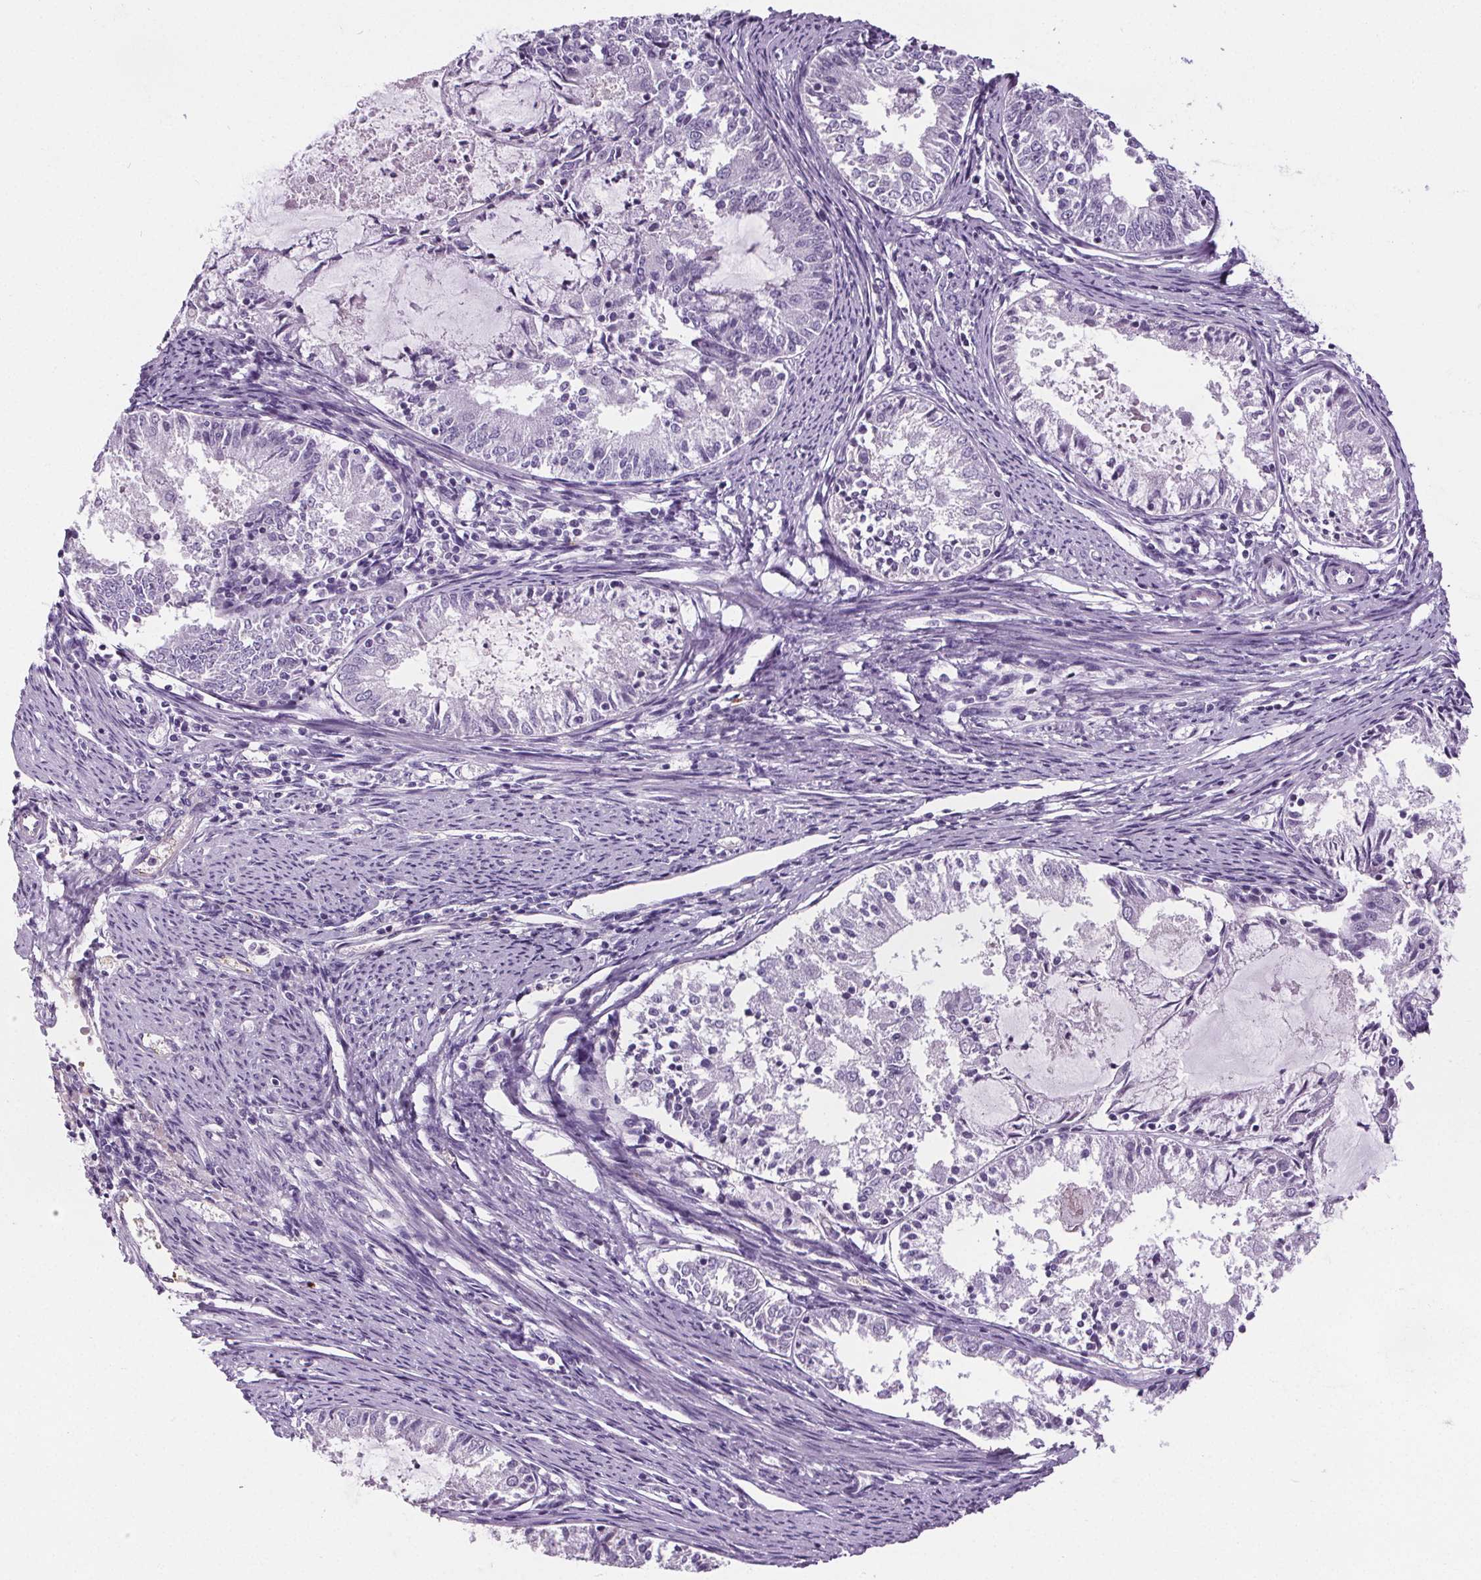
{"staining": {"intensity": "negative", "quantity": "none", "location": "none"}, "tissue": "endometrial cancer", "cell_type": "Tumor cells", "image_type": "cancer", "snomed": [{"axis": "morphology", "description": "Adenocarcinoma, NOS"}, {"axis": "topography", "description": "Endometrium"}], "caption": "DAB immunohistochemical staining of endometrial cancer (adenocarcinoma) demonstrates no significant expression in tumor cells.", "gene": "CD5L", "patient": {"sex": "female", "age": 57}}